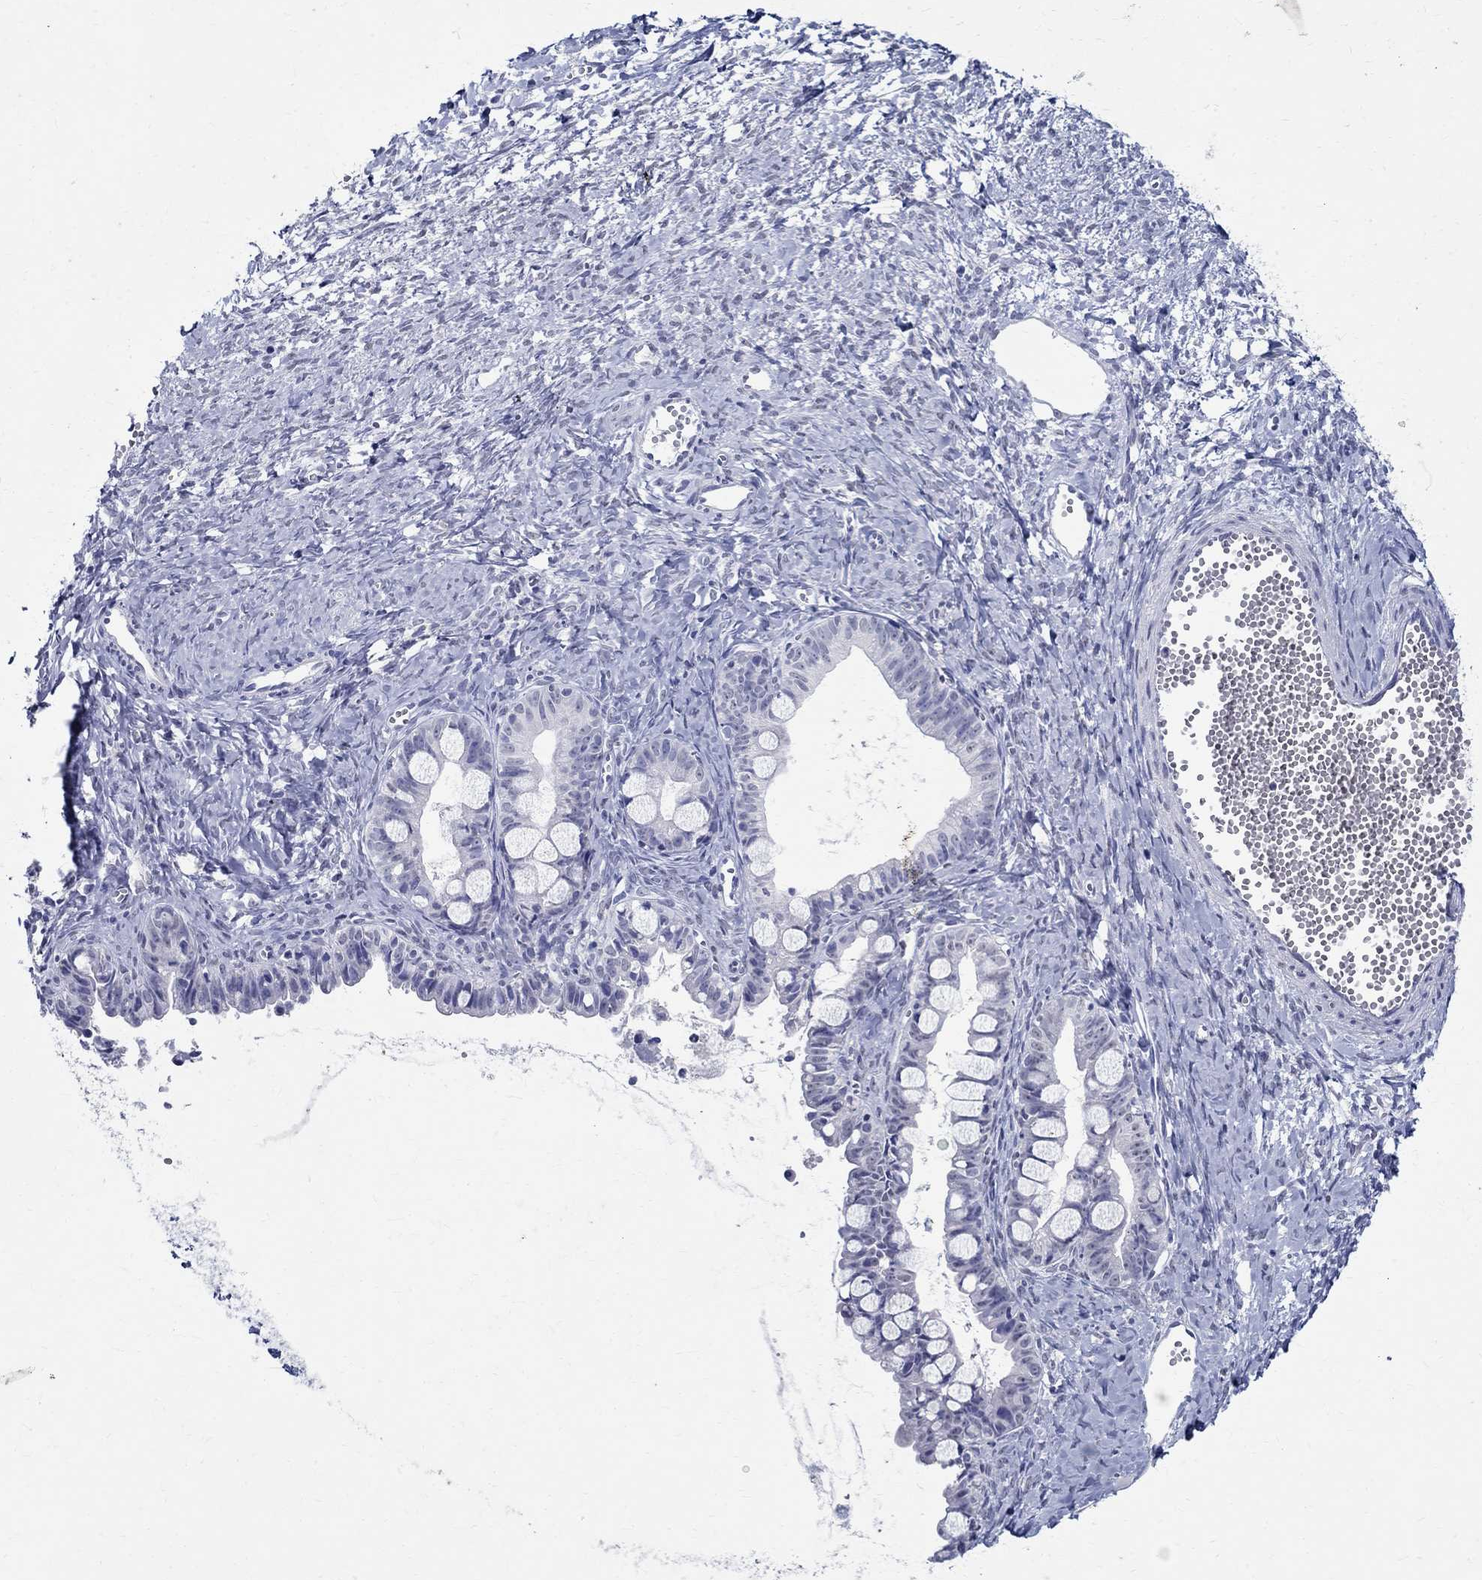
{"staining": {"intensity": "negative", "quantity": "none", "location": "none"}, "tissue": "ovarian cancer", "cell_type": "Tumor cells", "image_type": "cancer", "snomed": [{"axis": "morphology", "description": "Cystadenocarcinoma, mucinous, NOS"}, {"axis": "topography", "description": "Ovary"}], "caption": "This is an immunohistochemistry (IHC) micrograph of mucinous cystadenocarcinoma (ovarian). There is no positivity in tumor cells.", "gene": "TSPAN16", "patient": {"sex": "female", "age": 63}}